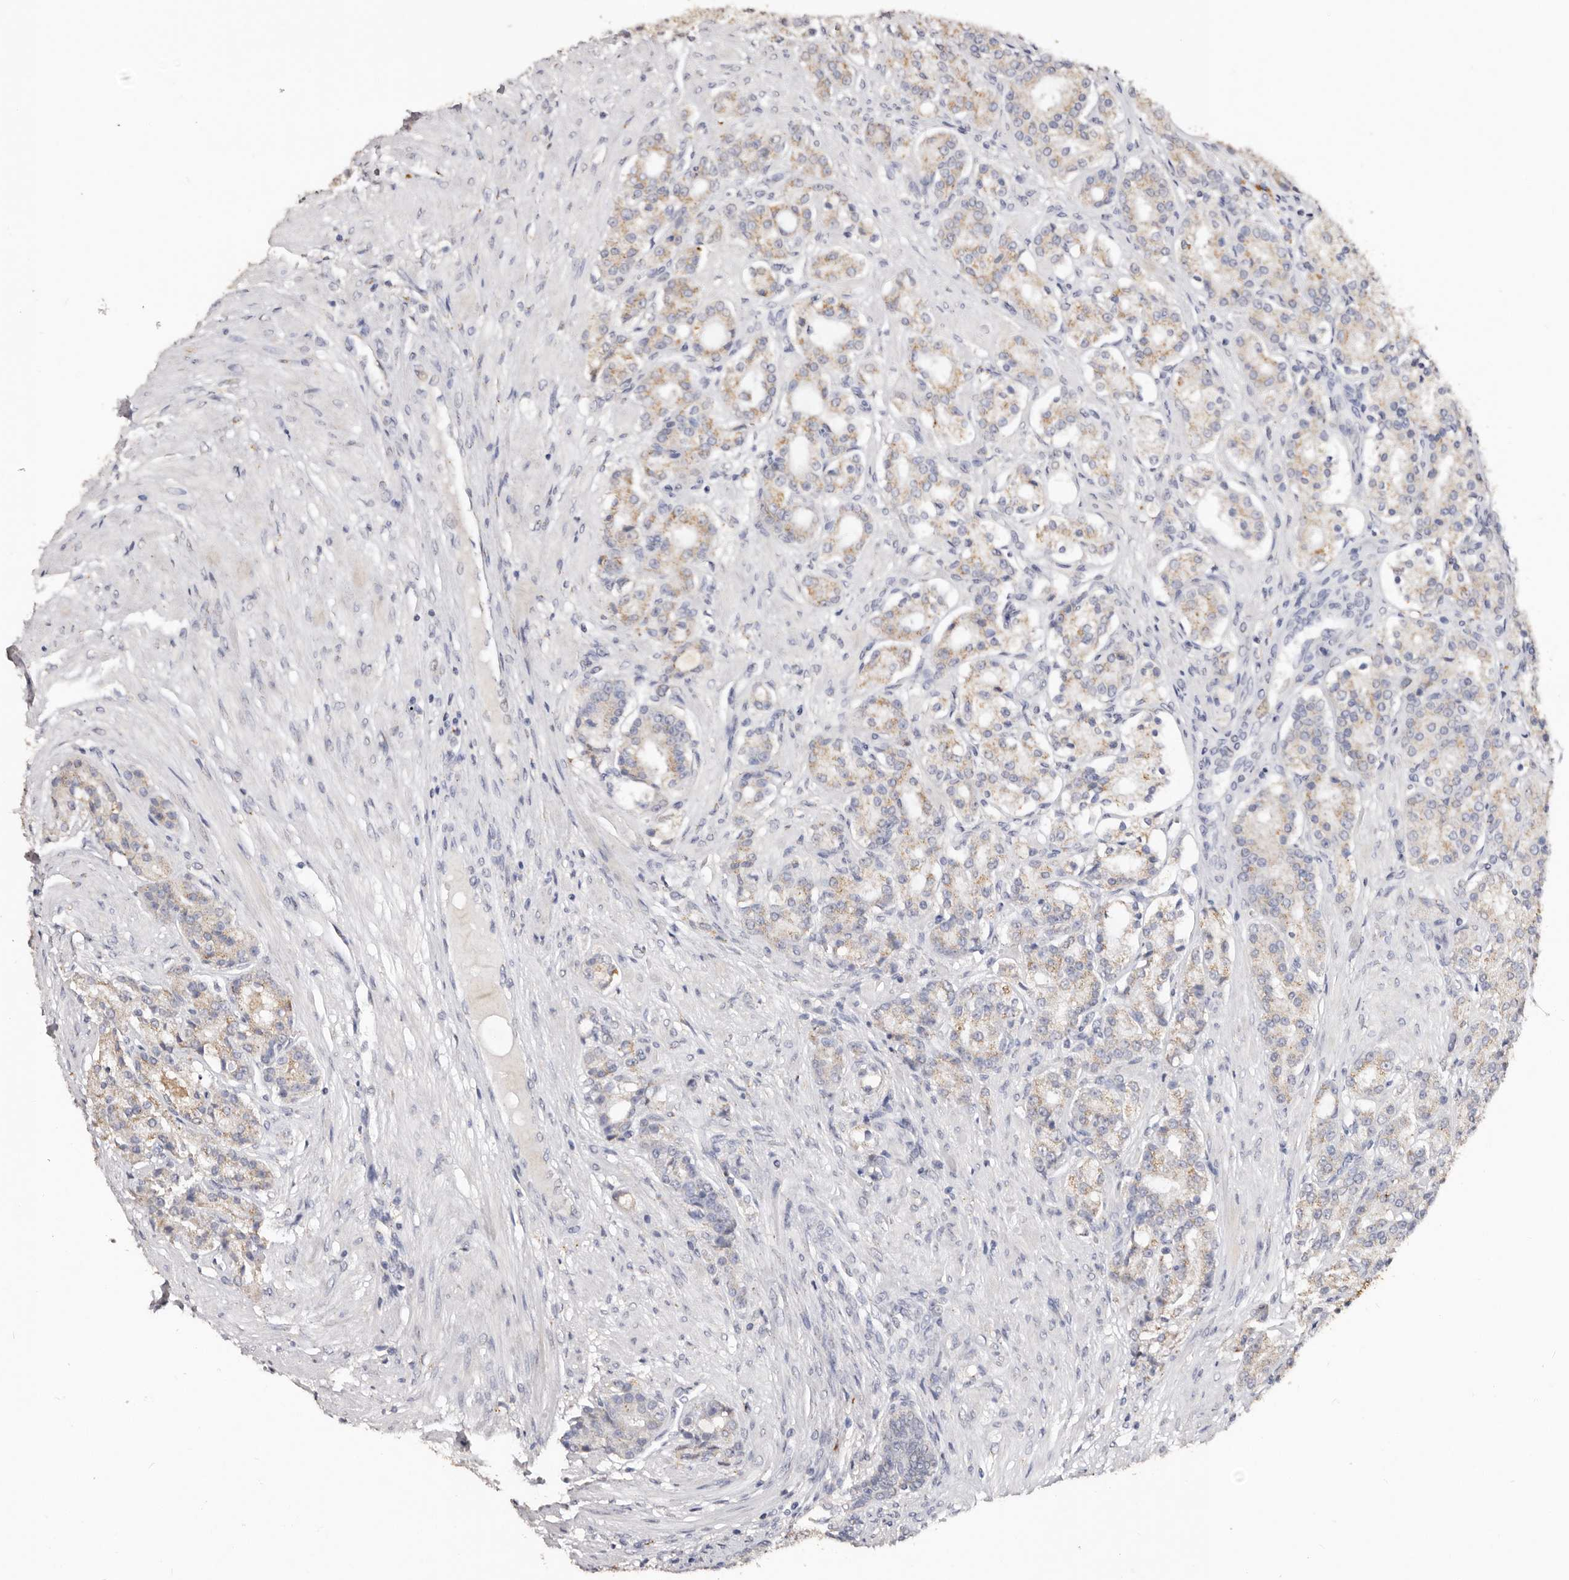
{"staining": {"intensity": "moderate", "quantity": "25%-75%", "location": "cytoplasmic/membranous"}, "tissue": "prostate cancer", "cell_type": "Tumor cells", "image_type": "cancer", "snomed": [{"axis": "morphology", "description": "Adenocarcinoma, High grade"}, {"axis": "topography", "description": "Prostate"}], "caption": "Prostate cancer tissue shows moderate cytoplasmic/membranous staining in approximately 25%-75% of tumor cells Nuclei are stained in blue.", "gene": "LGALS7B", "patient": {"sex": "male", "age": 60}}